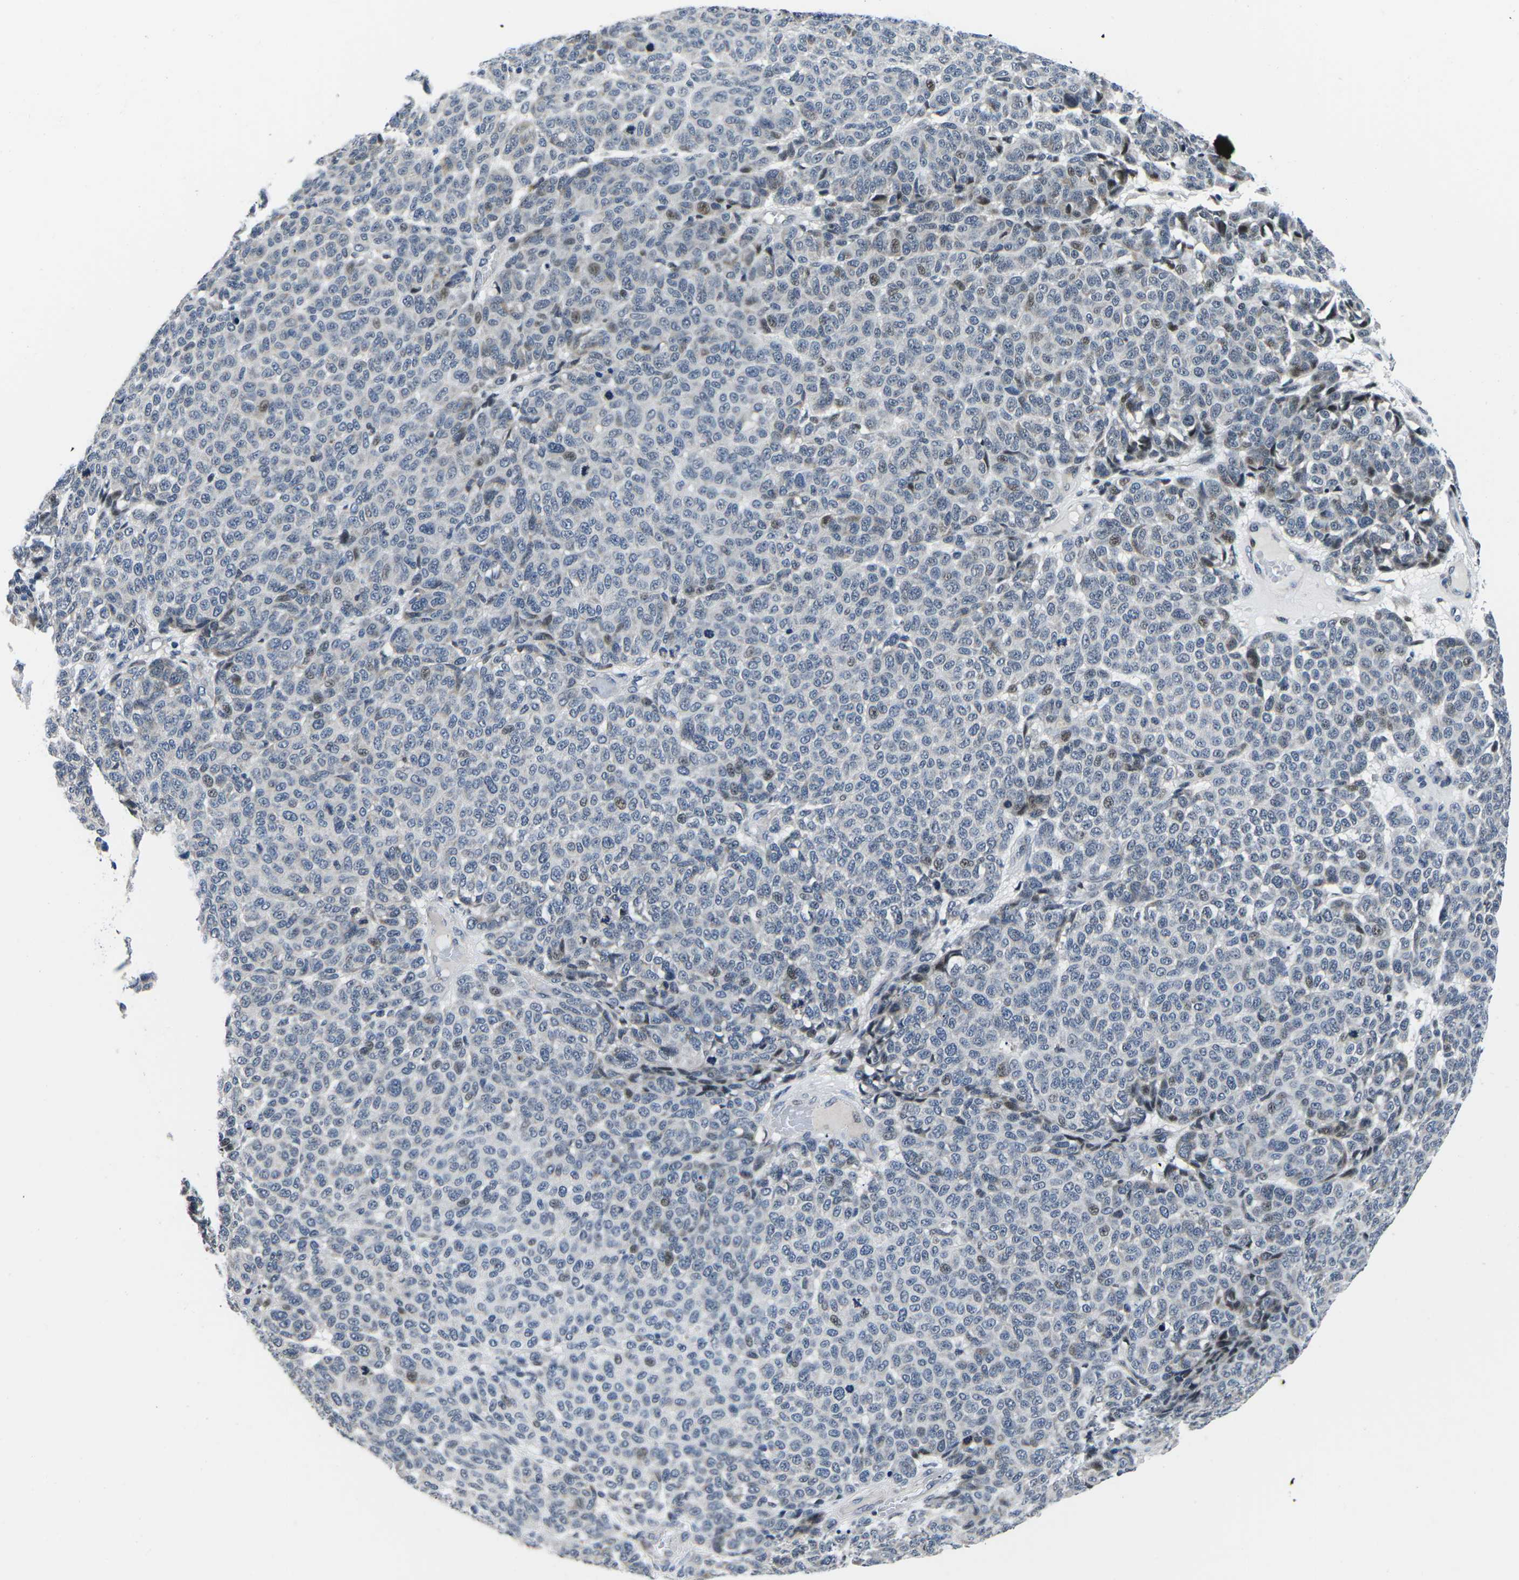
{"staining": {"intensity": "moderate", "quantity": "<25%", "location": "nuclear"}, "tissue": "melanoma", "cell_type": "Tumor cells", "image_type": "cancer", "snomed": [{"axis": "morphology", "description": "Malignant melanoma, NOS"}, {"axis": "topography", "description": "Skin"}], "caption": "Immunohistochemical staining of human melanoma displays low levels of moderate nuclear protein expression in approximately <25% of tumor cells.", "gene": "CDC73", "patient": {"sex": "male", "age": 59}}